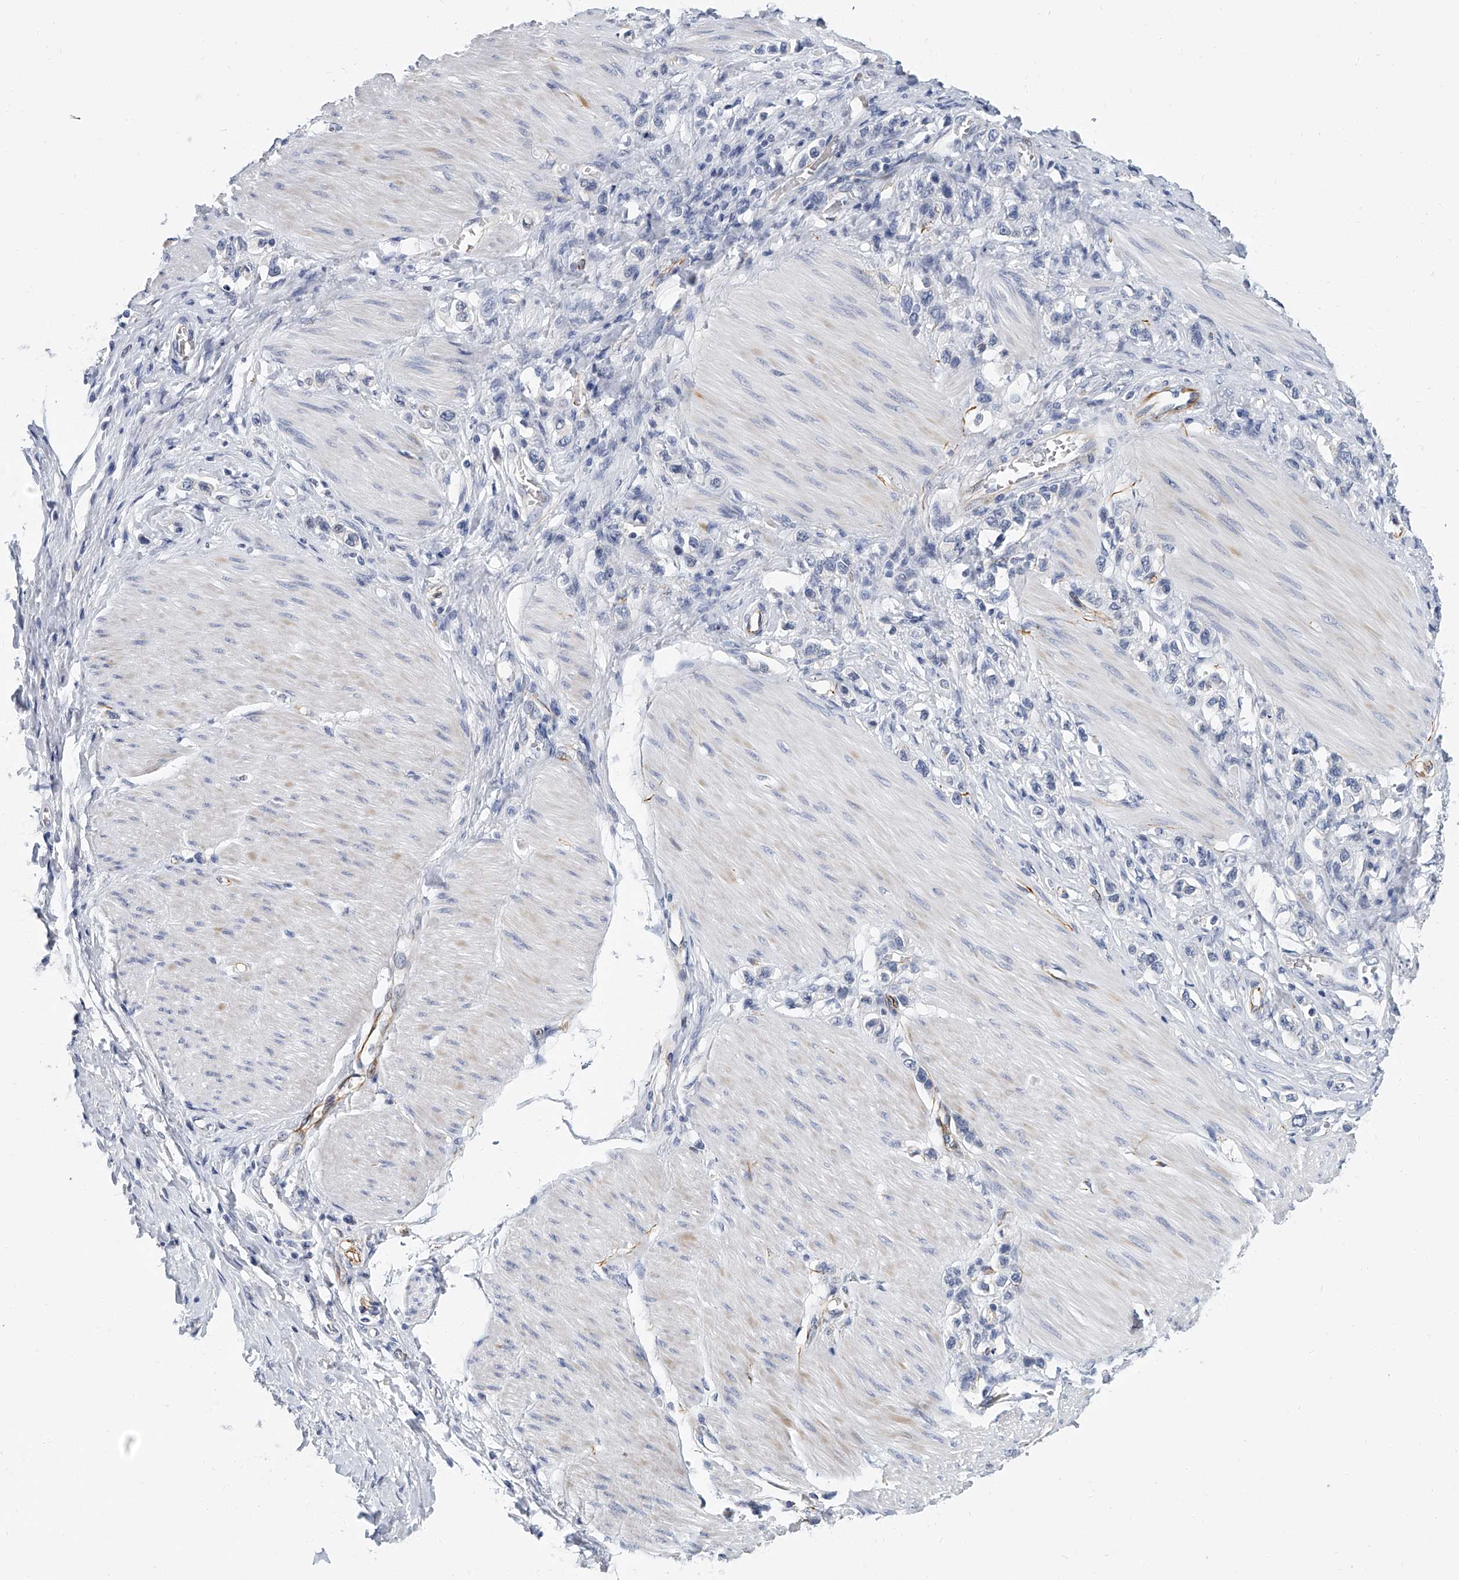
{"staining": {"intensity": "negative", "quantity": "none", "location": "none"}, "tissue": "stomach cancer", "cell_type": "Tumor cells", "image_type": "cancer", "snomed": [{"axis": "morphology", "description": "Adenocarcinoma, NOS"}, {"axis": "topography", "description": "Stomach"}], "caption": "Tumor cells are negative for brown protein staining in stomach cancer. Brightfield microscopy of immunohistochemistry (IHC) stained with DAB (brown) and hematoxylin (blue), captured at high magnification.", "gene": "KIRREL1", "patient": {"sex": "female", "age": 65}}